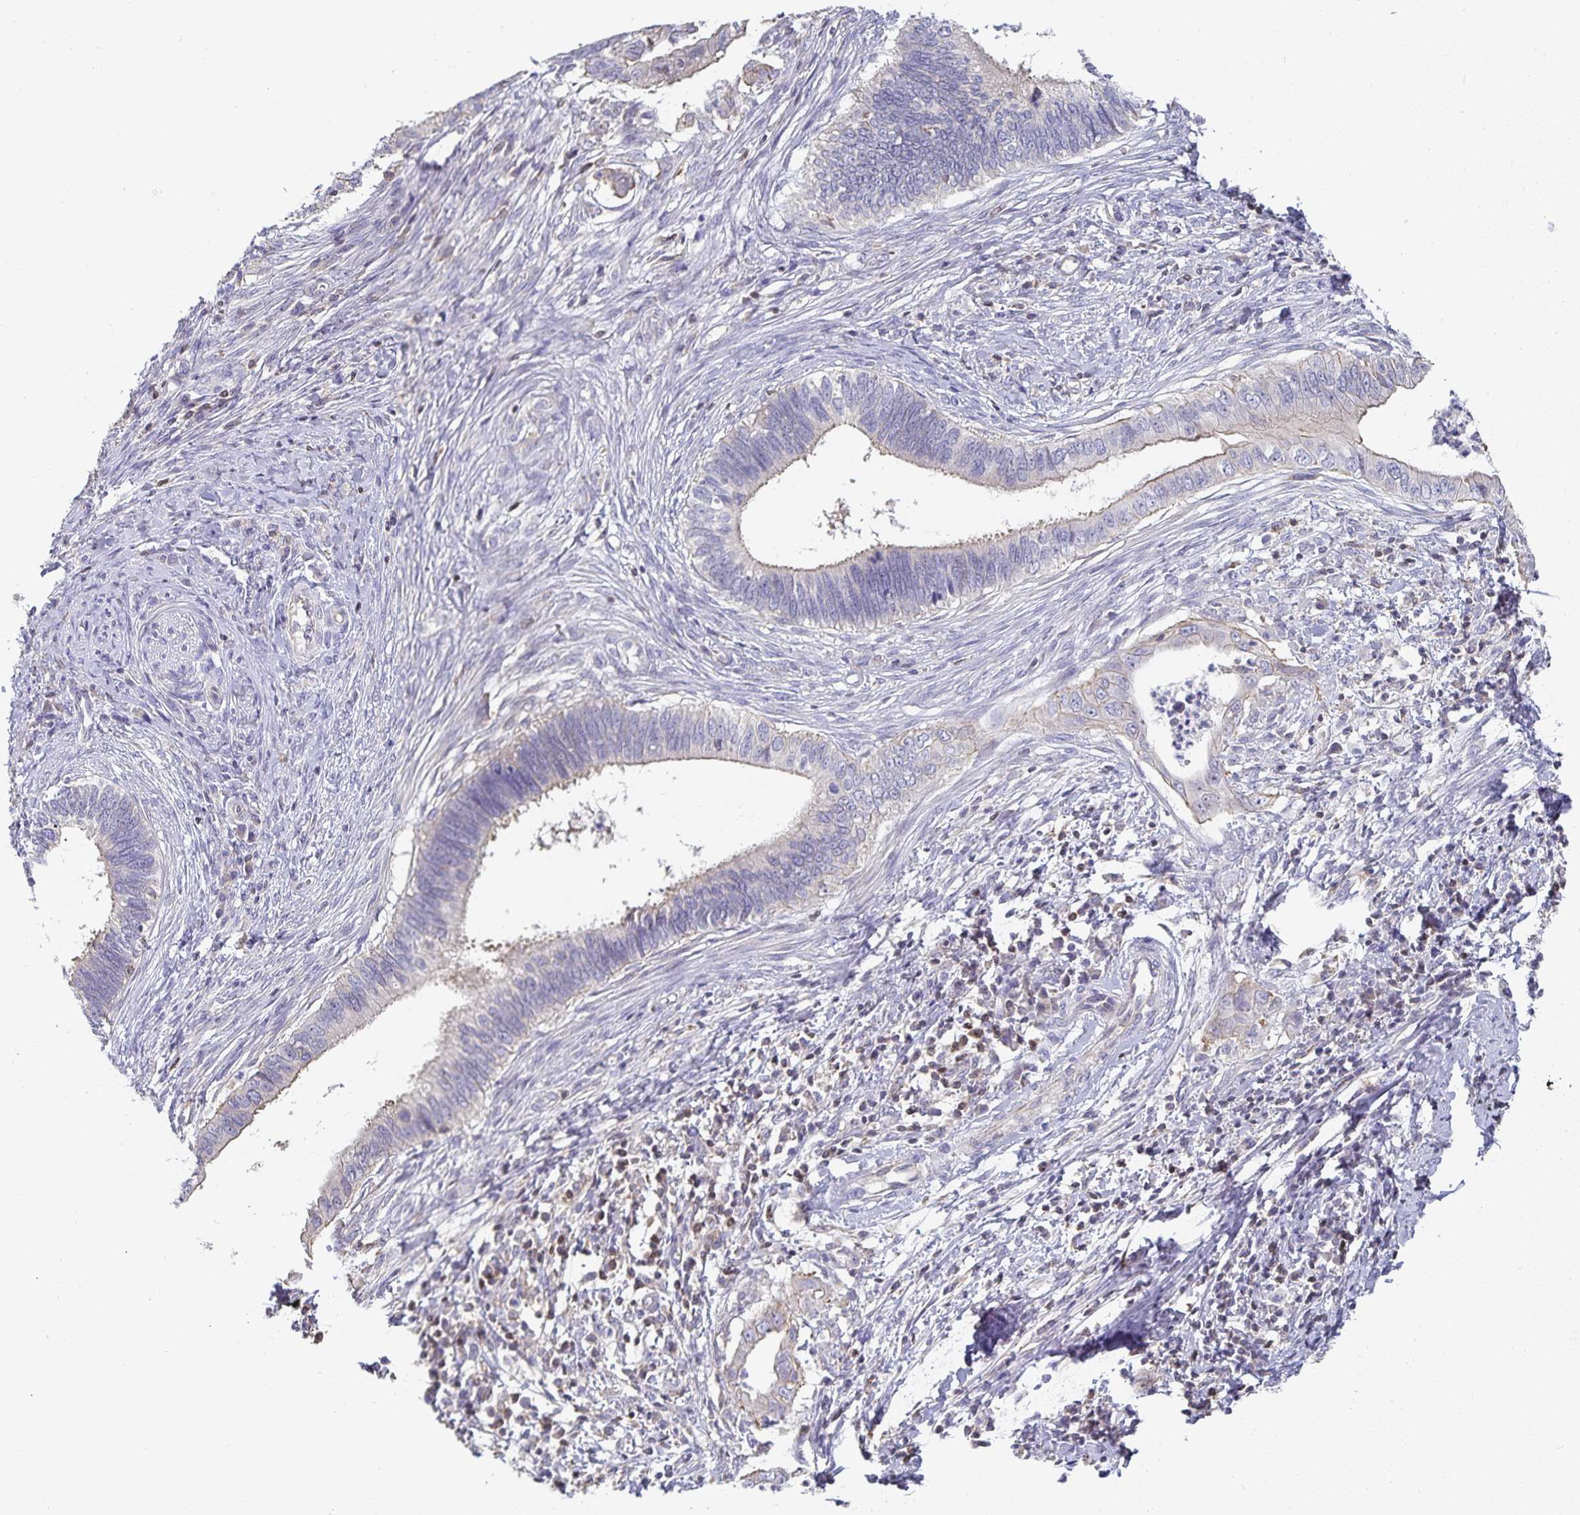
{"staining": {"intensity": "weak", "quantity": "<25%", "location": "cytoplasmic/membranous"}, "tissue": "cervical cancer", "cell_type": "Tumor cells", "image_type": "cancer", "snomed": [{"axis": "morphology", "description": "Adenocarcinoma, NOS"}, {"axis": "topography", "description": "Cervix"}], "caption": "Immunohistochemical staining of human cervical cancer displays no significant staining in tumor cells. (Brightfield microscopy of DAB (3,3'-diaminobenzidine) IHC at high magnification).", "gene": "GATA3", "patient": {"sex": "female", "age": 42}}